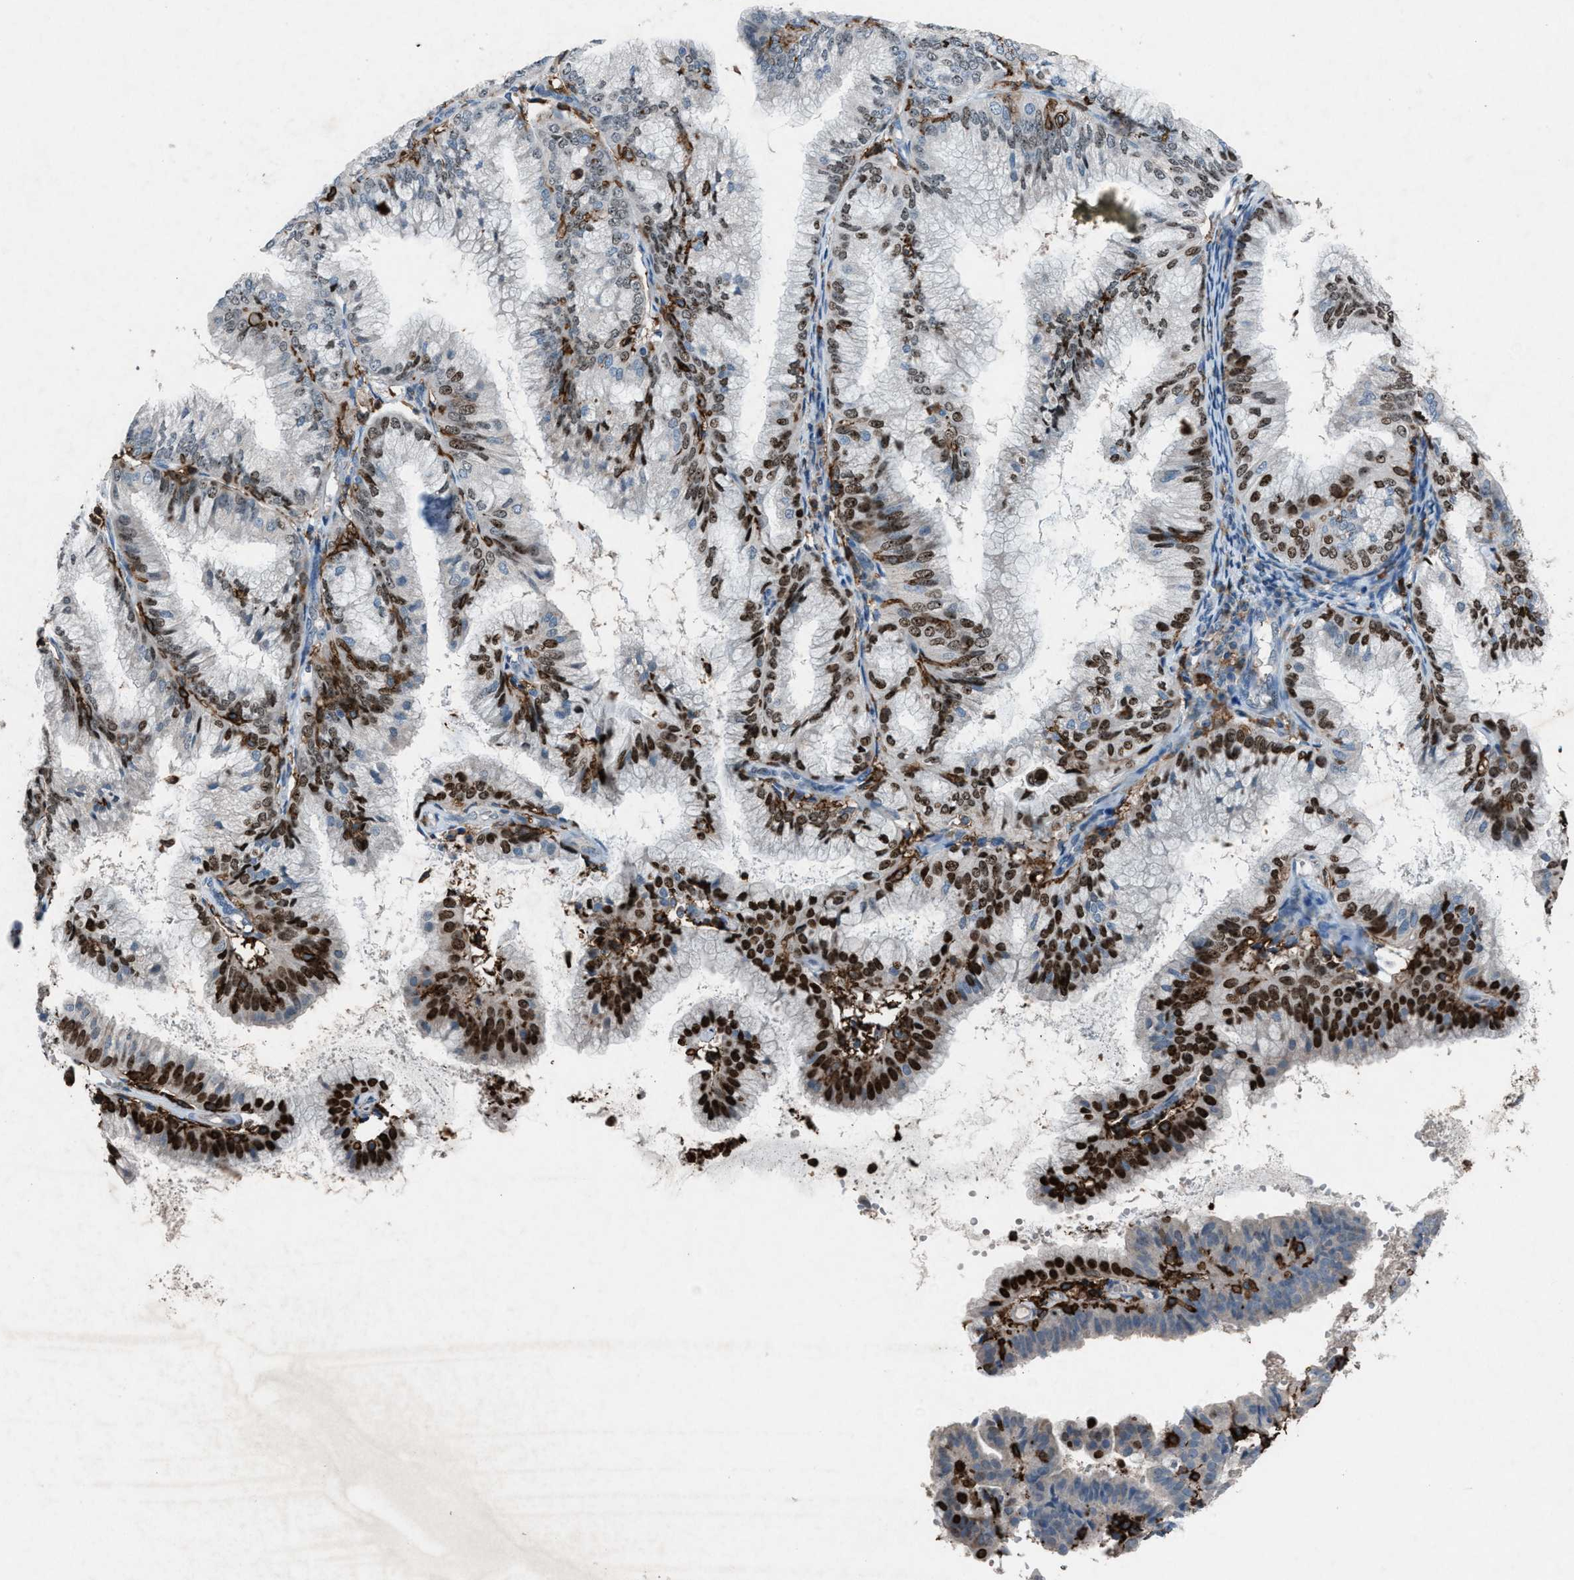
{"staining": {"intensity": "strong", "quantity": "25%-75%", "location": "nuclear"}, "tissue": "endometrial cancer", "cell_type": "Tumor cells", "image_type": "cancer", "snomed": [{"axis": "morphology", "description": "Adenocarcinoma, NOS"}, {"axis": "topography", "description": "Endometrium"}], "caption": "A micrograph showing strong nuclear positivity in approximately 25%-75% of tumor cells in adenocarcinoma (endometrial), as visualized by brown immunohistochemical staining.", "gene": "FCER1G", "patient": {"sex": "female", "age": 63}}